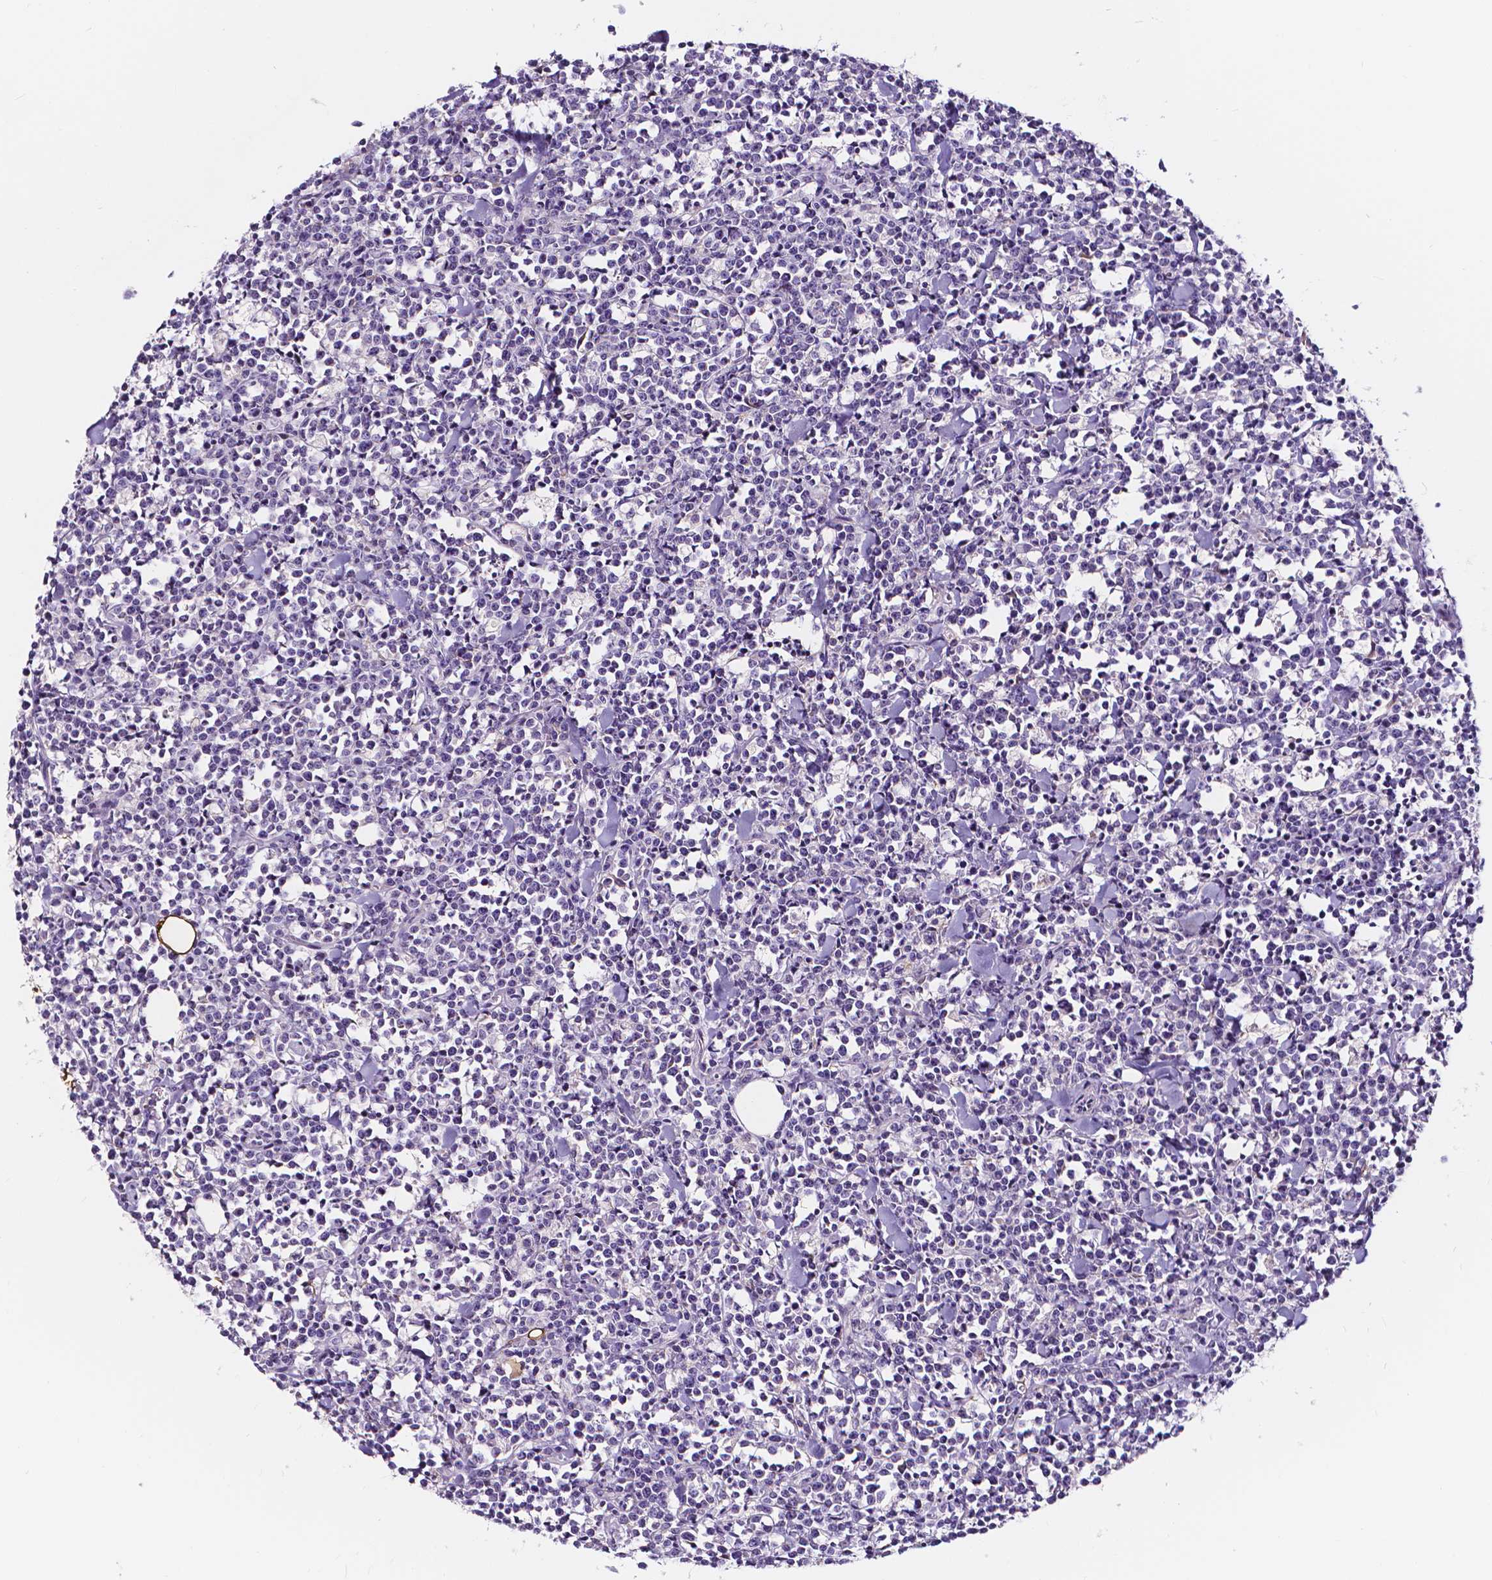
{"staining": {"intensity": "negative", "quantity": "none", "location": "none"}, "tissue": "lymphoma", "cell_type": "Tumor cells", "image_type": "cancer", "snomed": [{"axis": "morphology", "description": "Malignant lymphoma, non-Hodgkin's type, High grade"}, {"axis": "topography", "description": "Small intestine"}], "caption": "This image is of malignant lymphoma, non-Hodgkin's type (high-grade) stained with IHC to label a protein in brown with the nuclei are counter-stained blue. There is no staining in tumor cells.", "gene": "CLSTN2", "patient": {"sex": "female", "age": 56}}